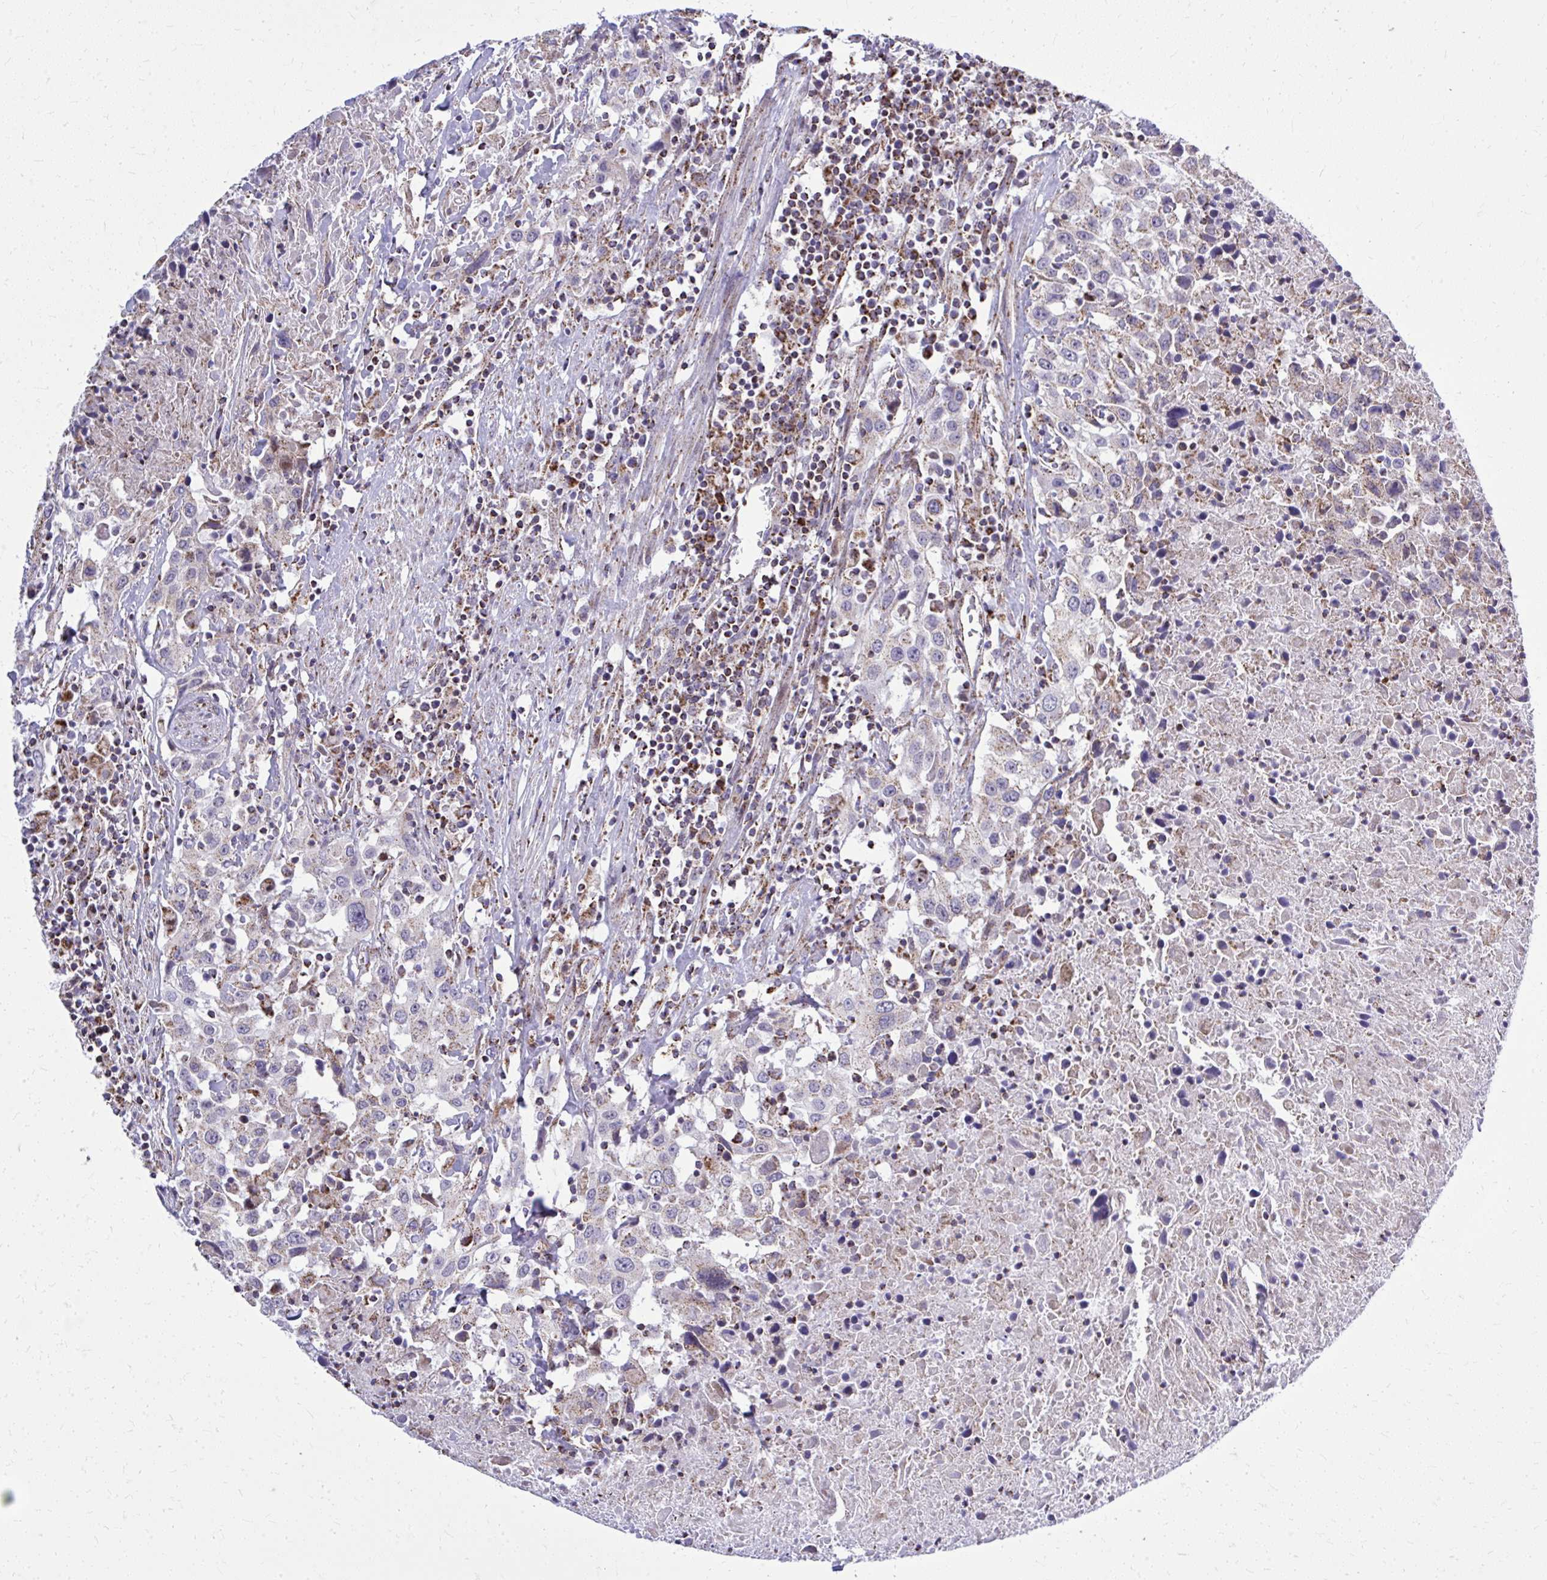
{"staining": {"intensity": "weak", "quantity": ">75%", "location": "cytoplasmic/membranous"}, "tissue": "urothelial cancer", "cell_type": "Tumor cells", "image_type": "cancer", "snomed": [{"axis": "morphology", "description": "Urothelial carcinoma, High grade"}, {"axis": "topography", "description": "Urinary bladder"}], "caption": "Protein analysis of high-grade urothelial carcinoma tissue shows weak cytoplasmic/membranous staining in about >75% of tumor cells.", "gene": "ZNF362", "patient": {"sex": "male", "age": 61}}